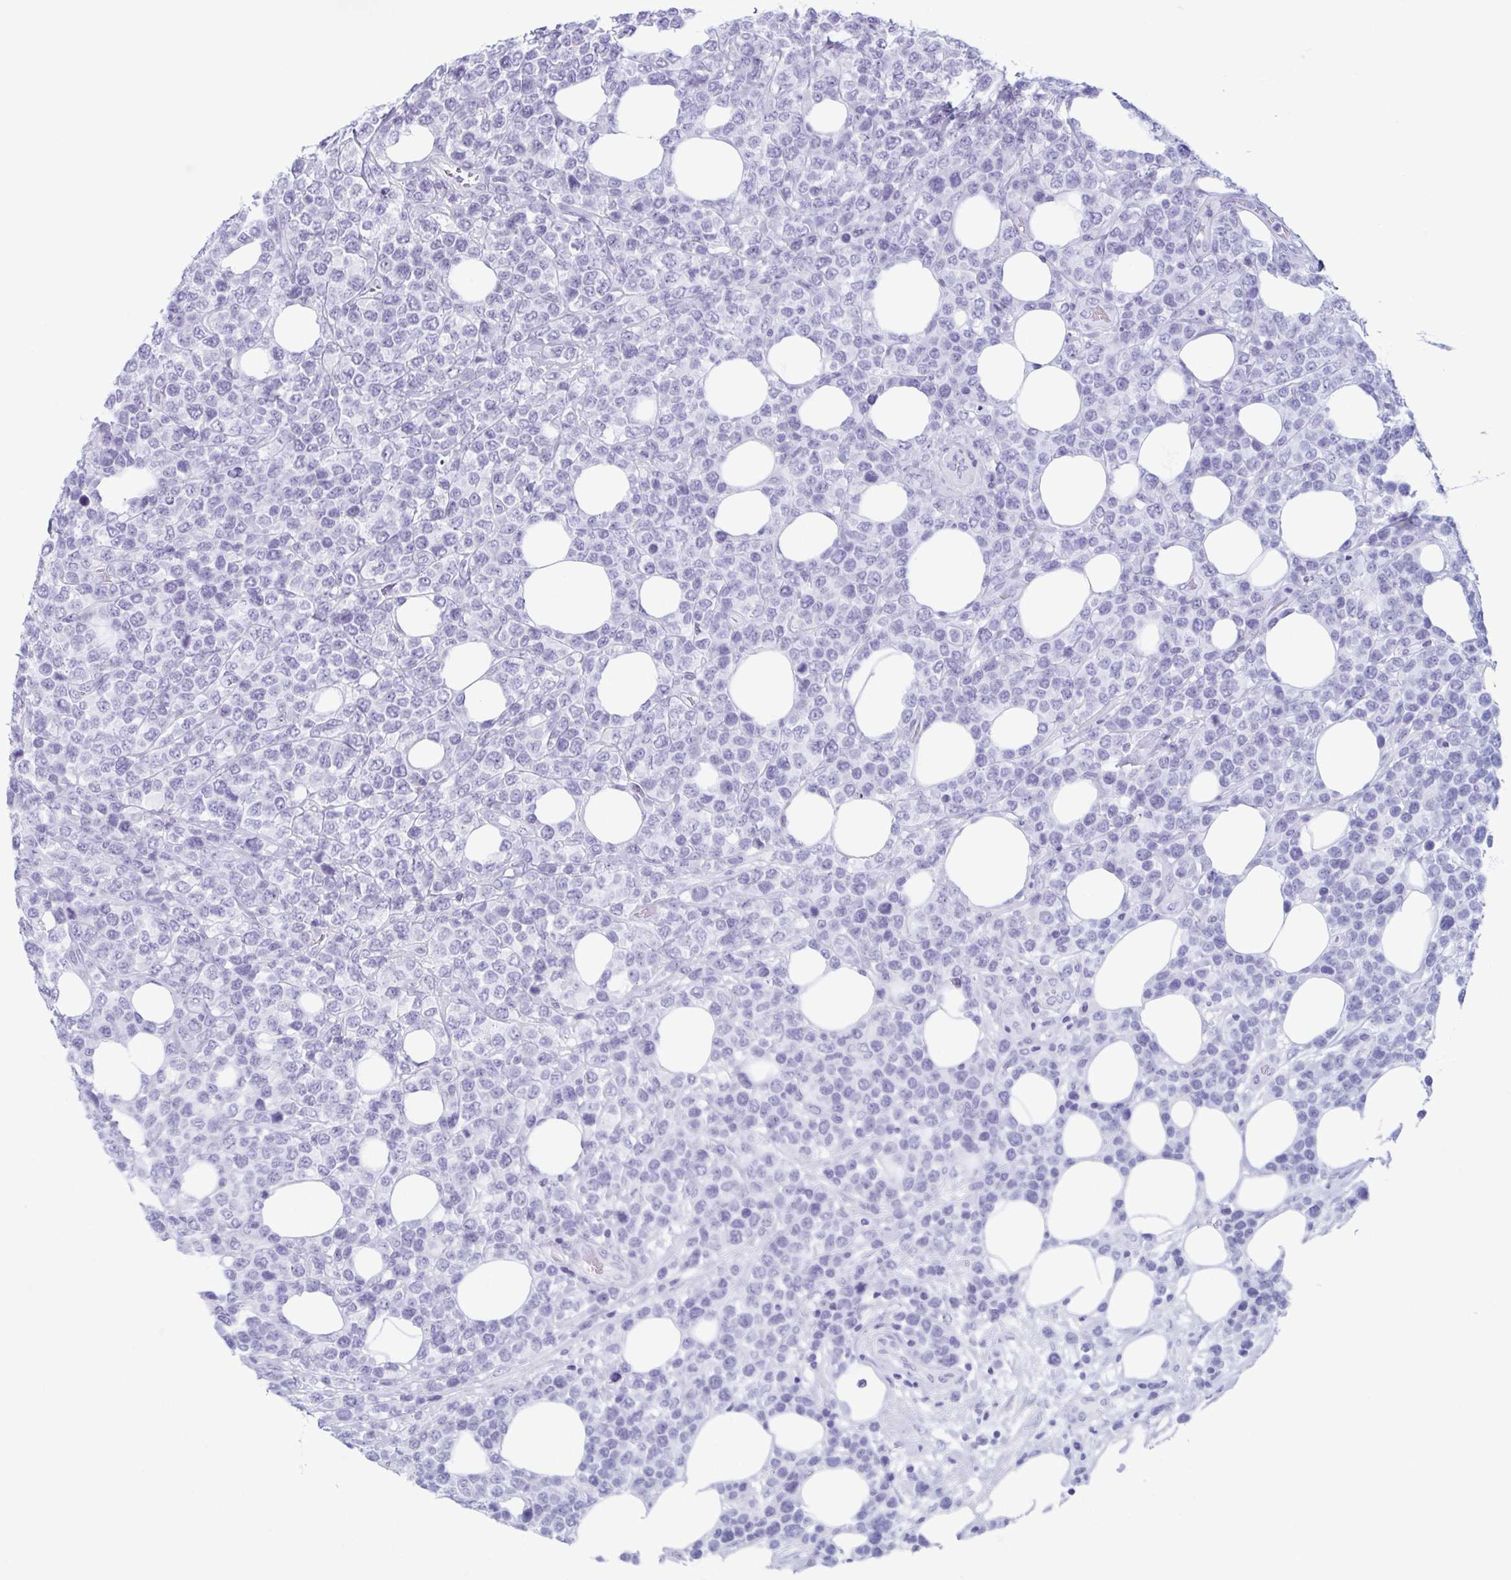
{"staining": {"intensity": "negative", "quantity": "none", "location": "none"}, "tissue": "lymphoma", "cell_type": "Tumor cells", "image_type": "cancer", "snomed": [{"axis": "morphology", "description": "Malignant lymphoma, non-Hodgkin's type, High grade"}, {"axis": "topography", "description": "Soft tissue"}], "caption": "The histopathology image exhibits no staining of tumor cells in lymphoma.", "gene": "ENKUR", "patient": {"sex": "female", "age": 56}}